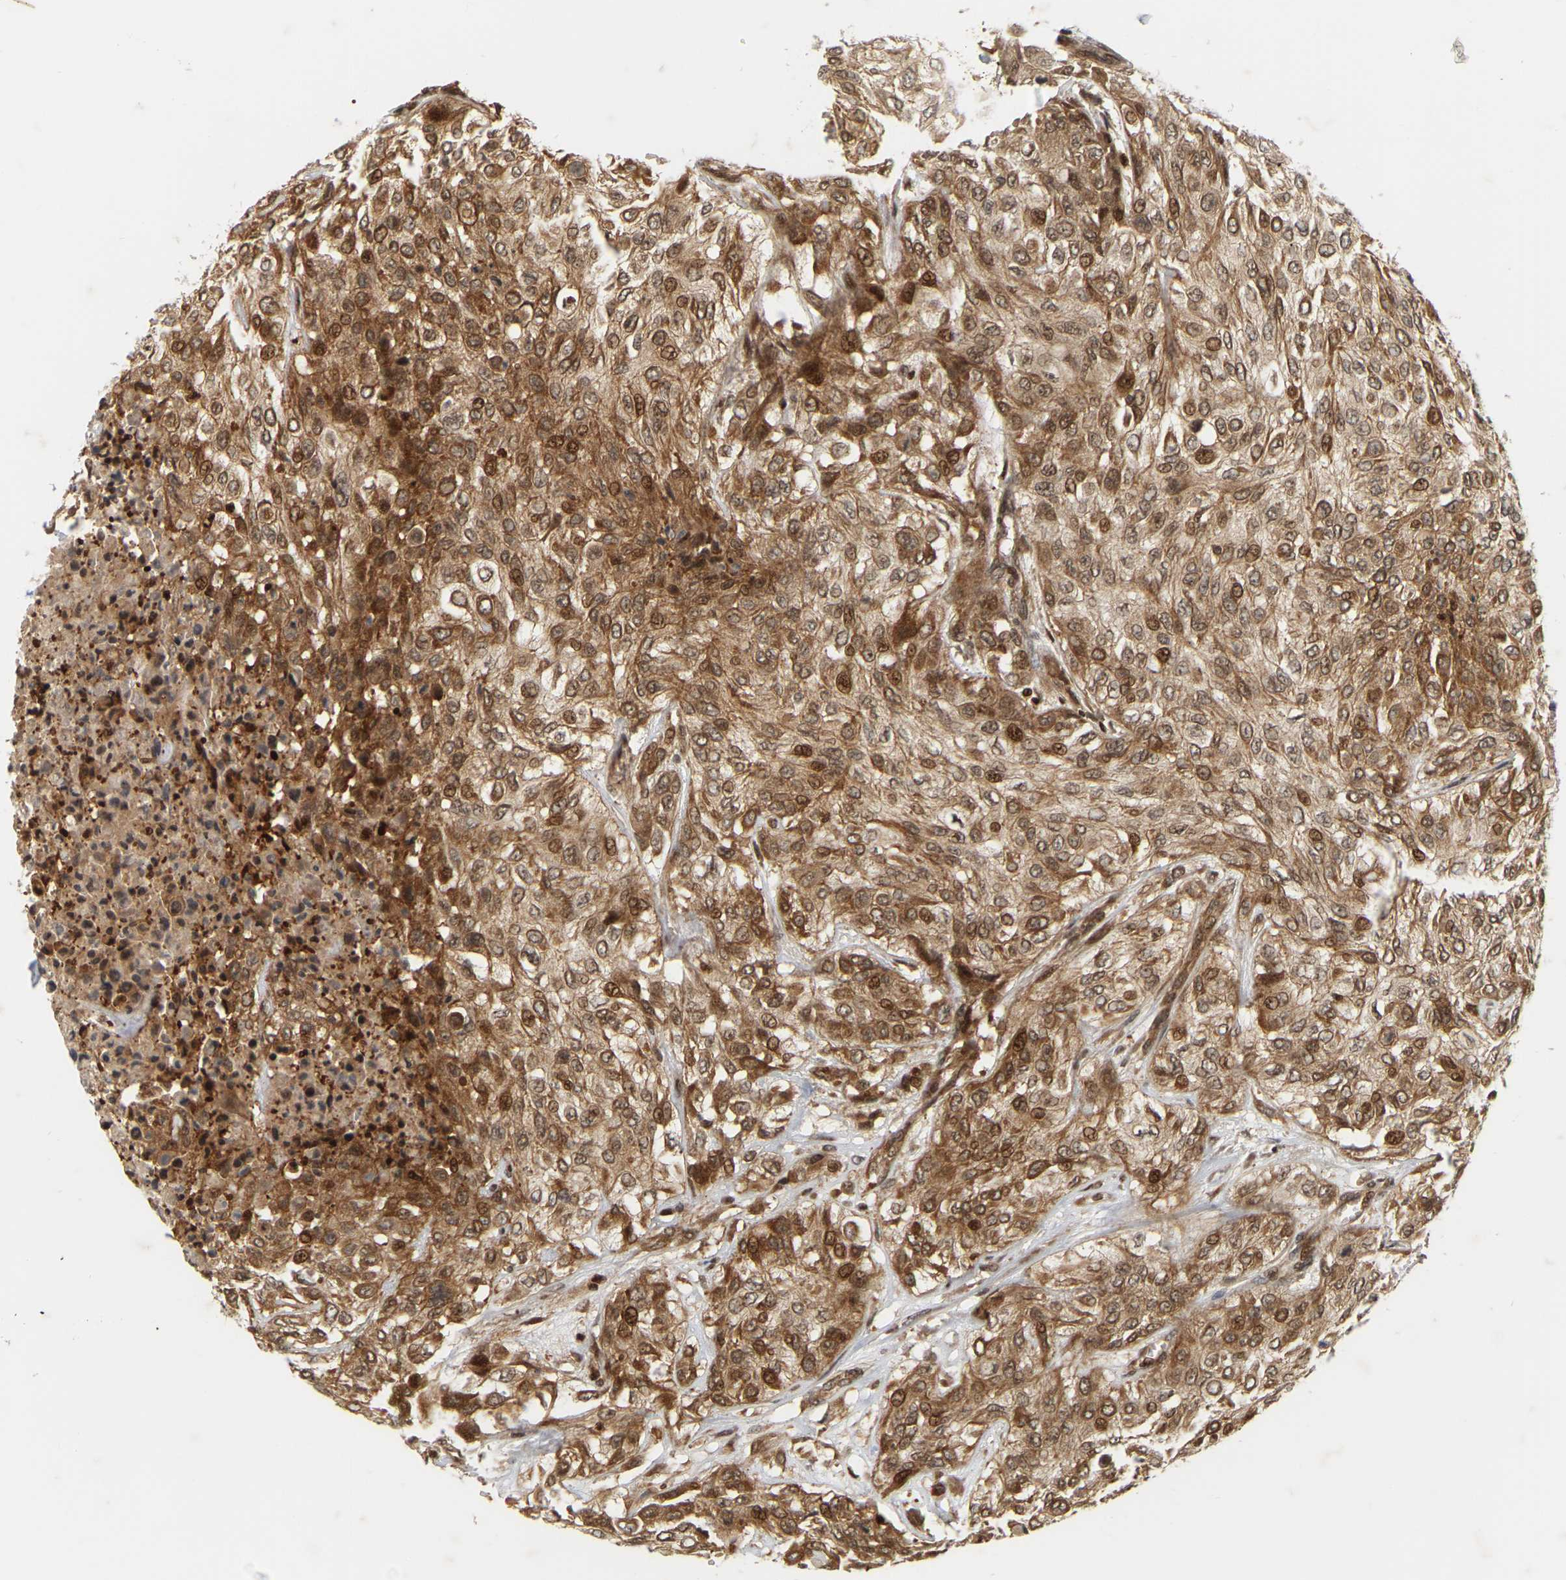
{"staining": {"intensity": "moderate", "quantity": ">75%", "location": "cytoplasmic/membranous,nuclear"}, "tissue": "urothelial cancer", "cell_type": "Tumor cells", "image_type": "cancer", "snomed": [{"axis": "morphology", "description": "Urothelial carcinoma, High grade"}, {"axis": "topography", "description": "Urinary bladder"}], "caption": "Human high-grade urothelial carcinoma stained for a protein (brown) shows moderate cytoplasmic/membranous and nuclear positive expression in approximately >75% of tumor cells.", "gene": "NFE2L2", "patient": {"sex": "male", "age": 57}}